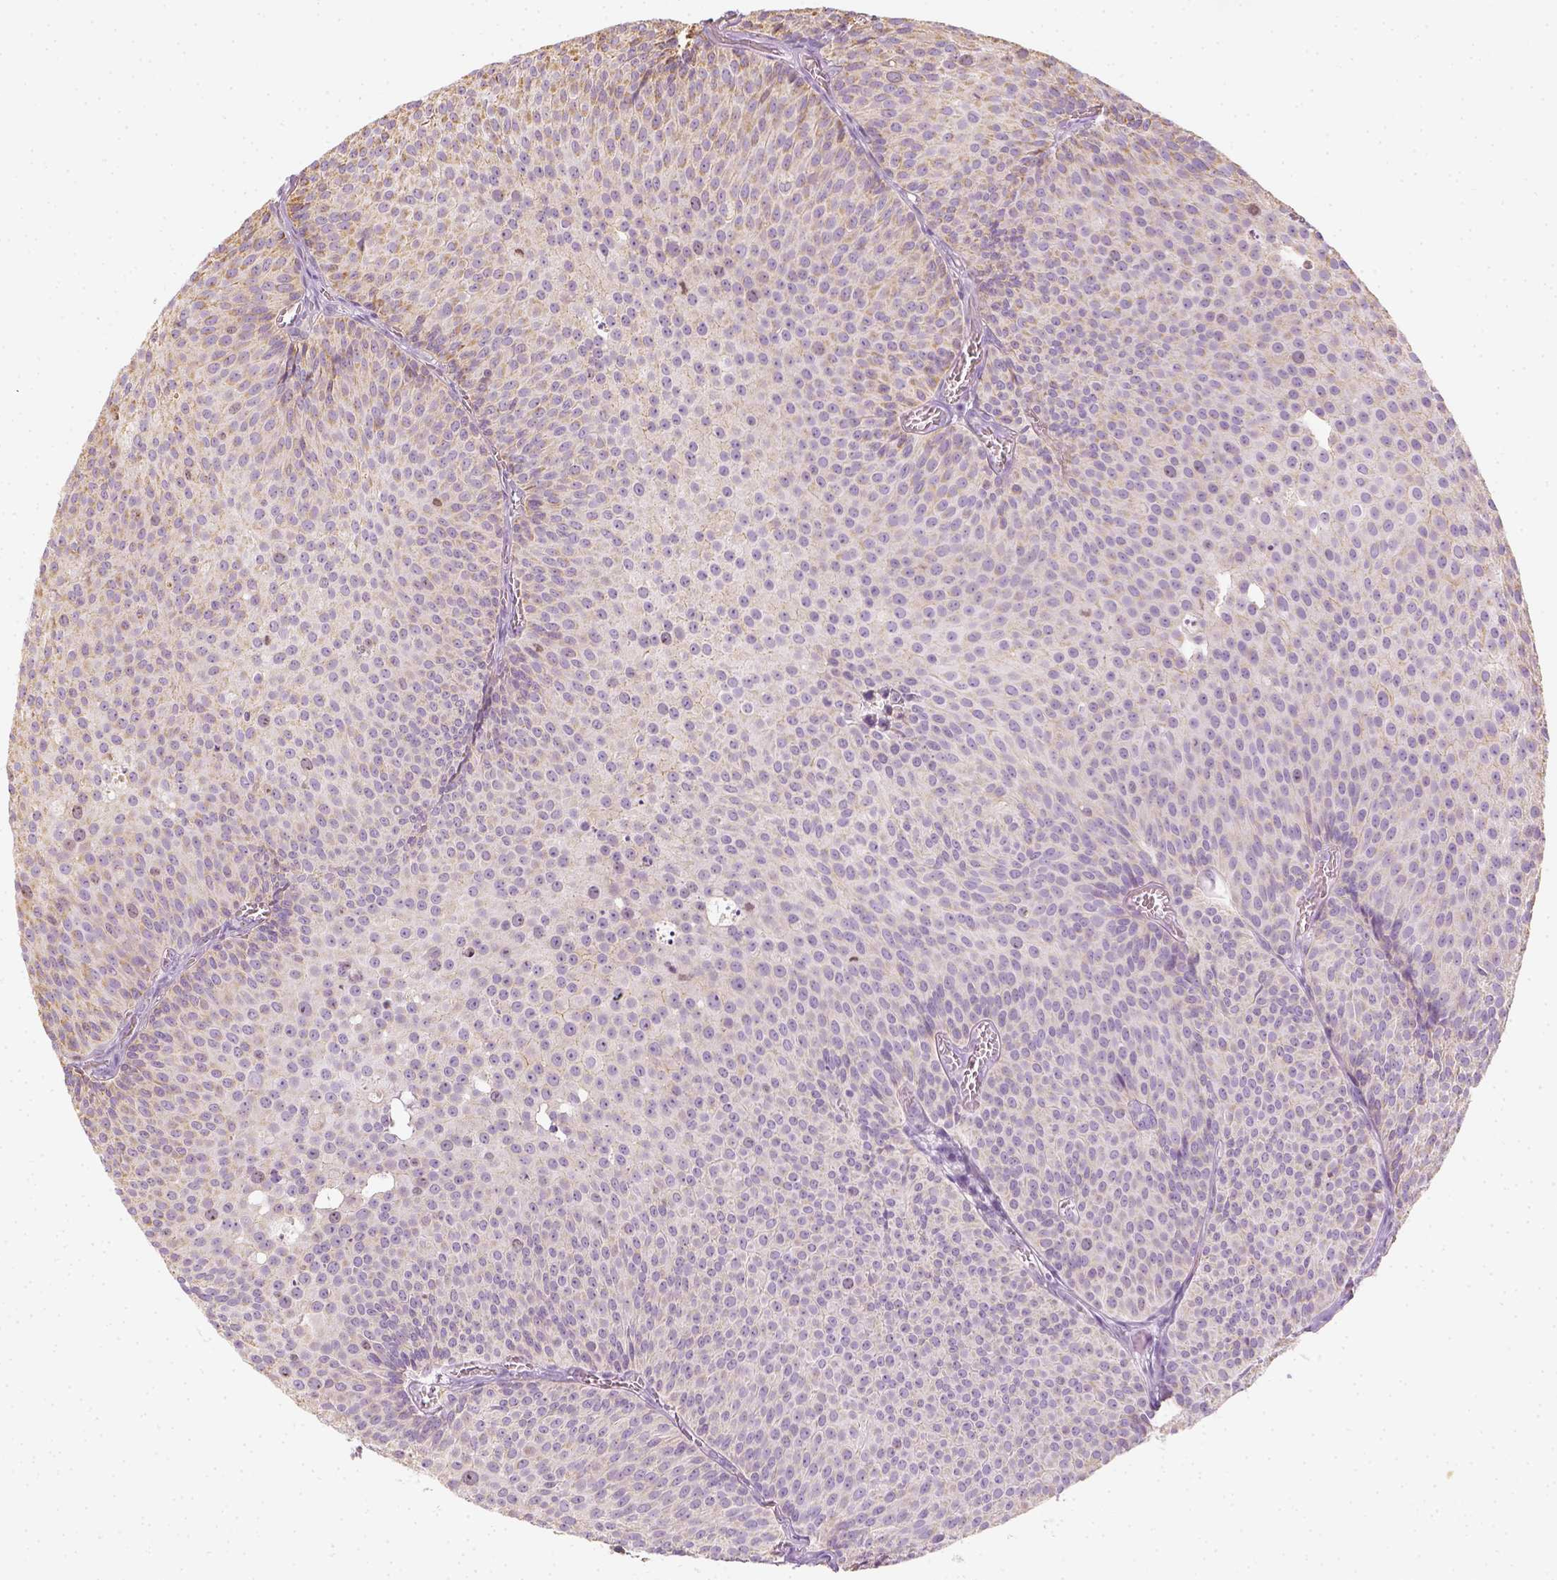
{"staining": {"intensity": "moderate", "quantity": "25%-75%", "location": "cytoplasmic/membranous"}, "tissue": "urothelial cancer", "cell_type": "Tumor cells", "image_type": "cancer", "snomed": [{"axis": "morphology", "description": "Urothelial carcinoma, Low grade"}, {"axis": "topography", "description": "Urinary bladder"}], "caption": "Immunohistochemistry histopathology image of neoplastic tissue: human urothelial carcinoma (low-grade) stained using immunohistochemistry (IHC) reveals medium levels of moderate protein expression localized specifically in the cytoplasmic/membranous of tumor cells, appearing as a cytoplasmic/membranous brown color.", "gene": "LCA5", "patient": {"sex": "male", "age": 63}}